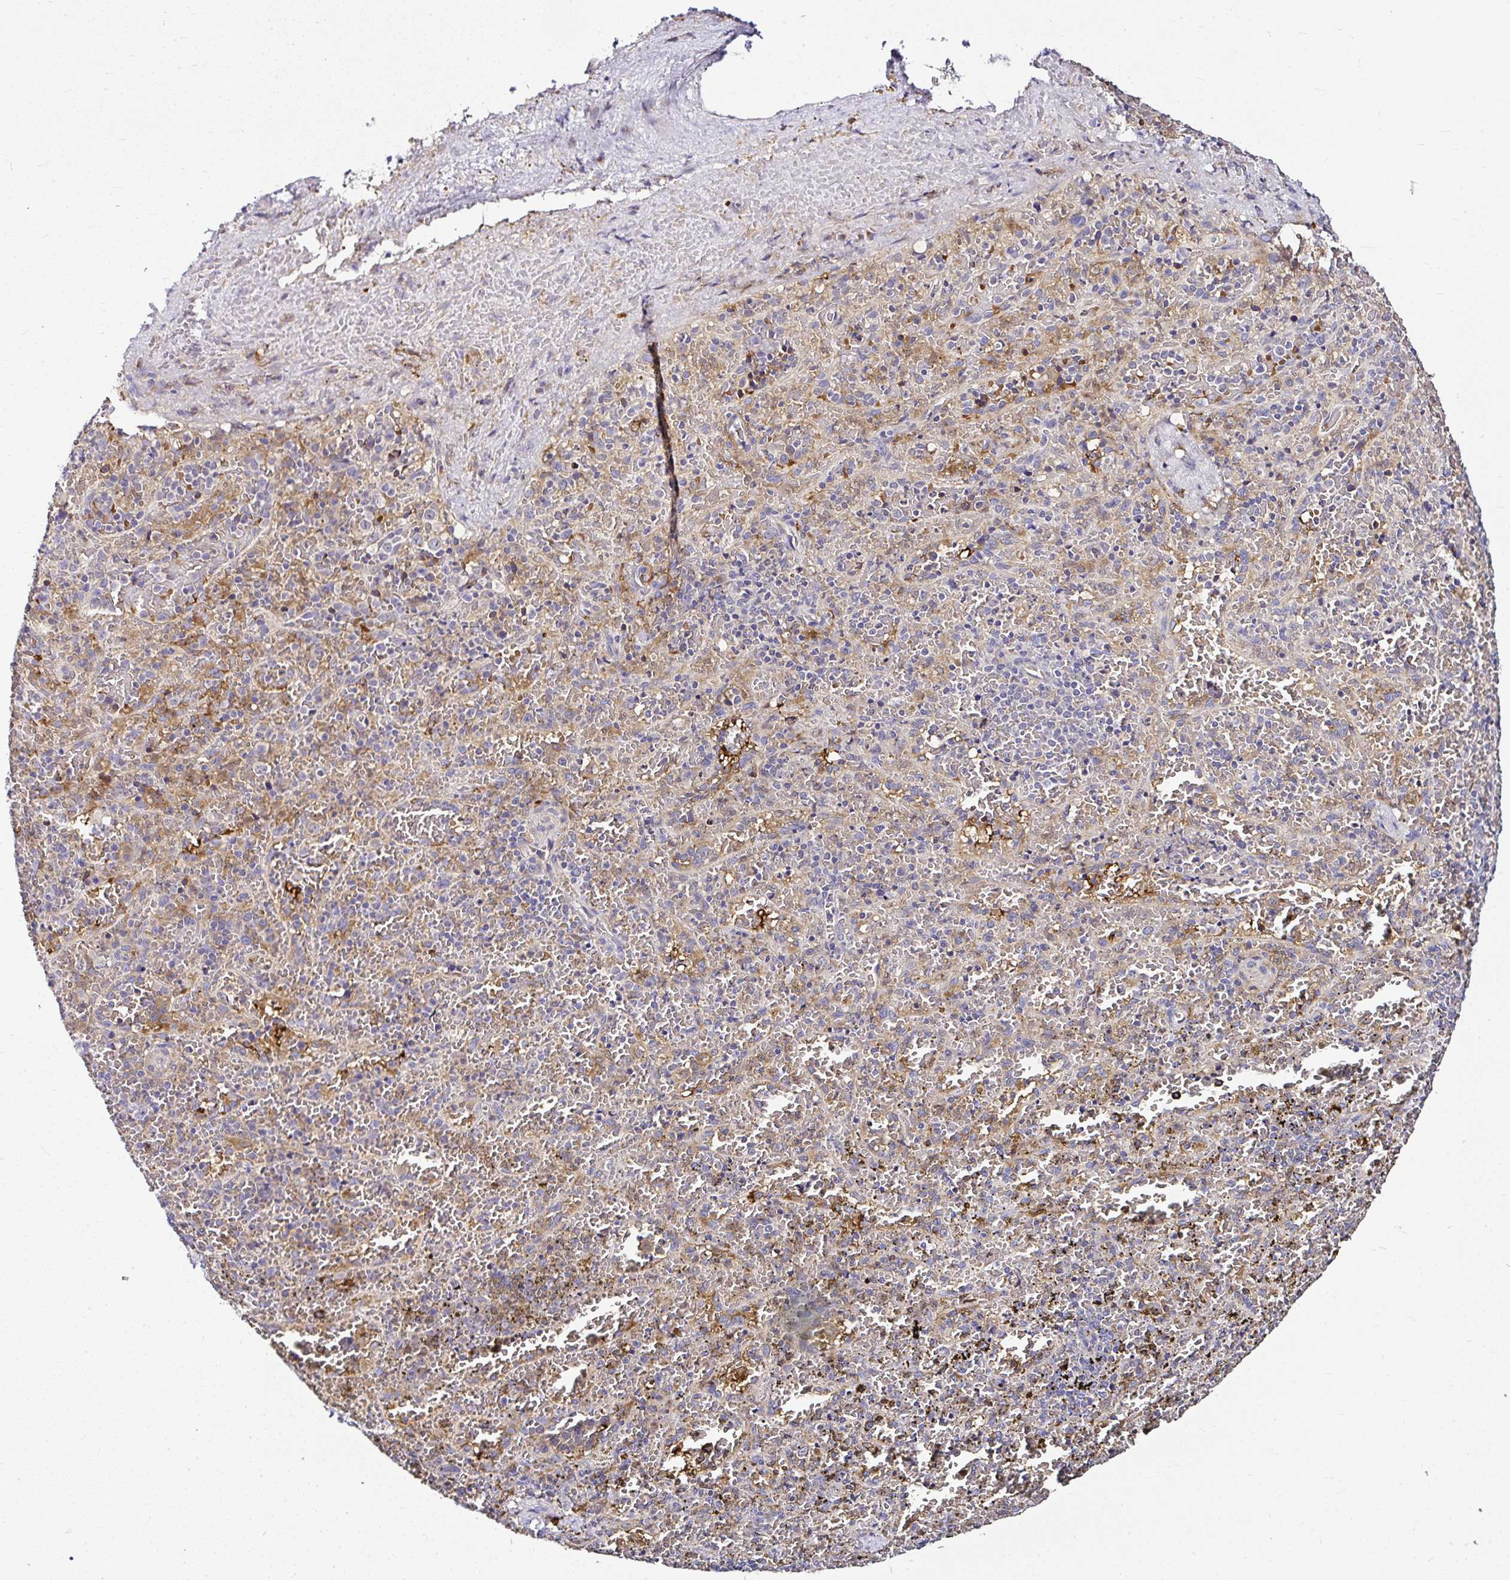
{"staining": {"intensity": "negative", "quantity": "none", "location": "none"}, "tissue": "spleen", "cell_type": "Cells in red pulp", "image_type": "normal", "snomed": [{"axis": "morphology", "description": "Normal tissue, NOS"}, {"axis": "topography", "description": "Spleen"}], "caption": "There is no significant staining in cells in red pulp of spleen. (Brightfield microscopy of DAB (3,3'-diaminobenzidine) immunohistochemistry (IHC) at high magnification).", "gene": "DEPDC5", "patient": {"sex": "female", "age": 50}}